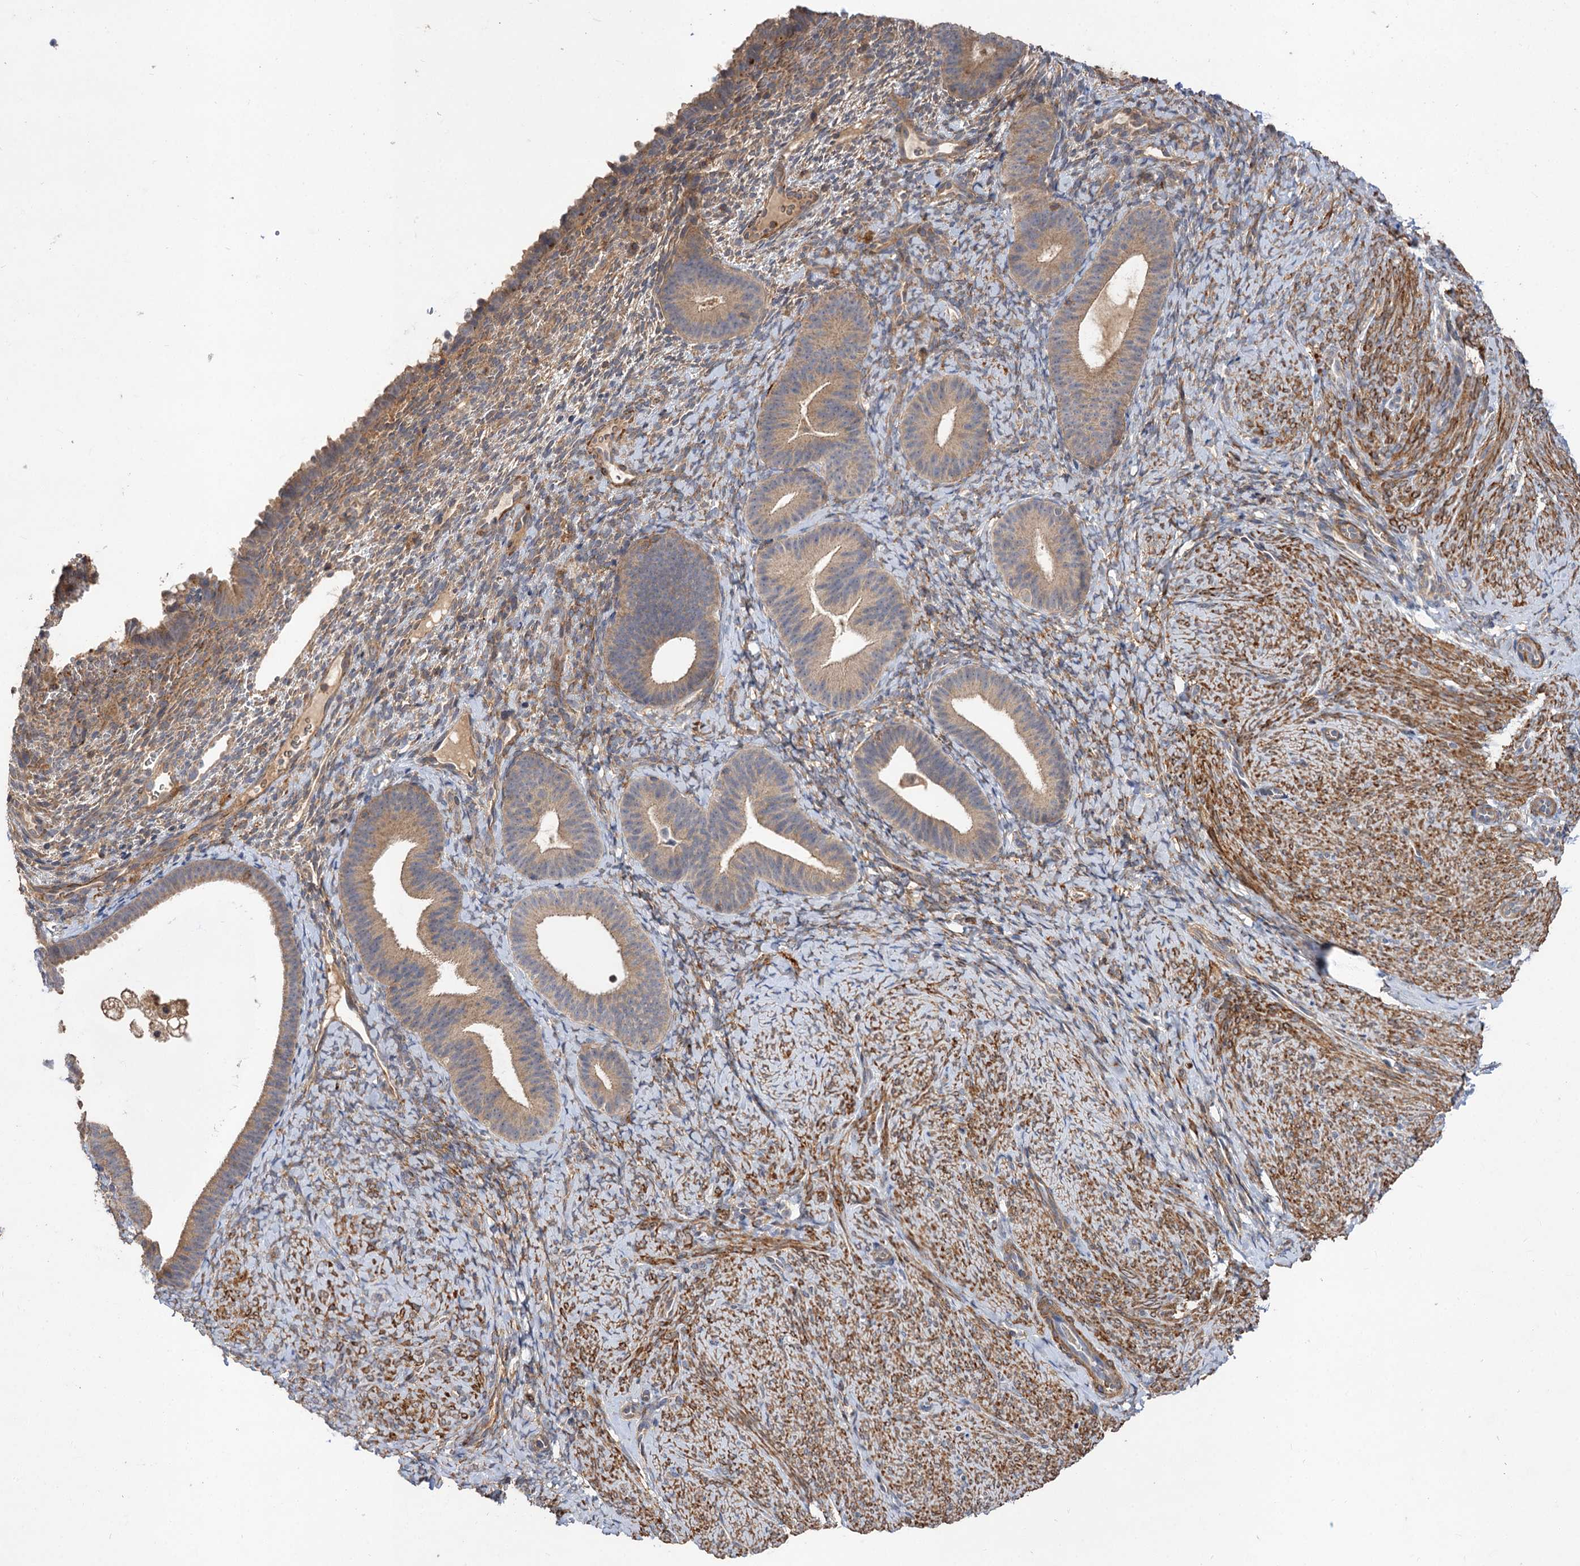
{"staining": {"intensity": "weak", "quantity": "25%-75%", "location": "cytoplasmic/membranous"}, "tissue": "endometrium", "cell_type": "Cells in endometrial stroma", "image_type": "normal", "snomed": [{"axis": "morphology", "description": "Normal tissue, NOS"}, {"axis": "topography", "description": "Endometrium"}], "caption": "Immunohistochemical staining of normal endometrium demonstrates 25%-75% levels of weak cytoplasmic/membranous protein expression in approximately 25%-75% of cells in endometrial stroma. (DAB (3,3'-diaminobenzidine) = brown stain, brightfield microscopy at high magnification).", "gene": "FBXW8", "patient": {"sex": "female", "age": 65}}